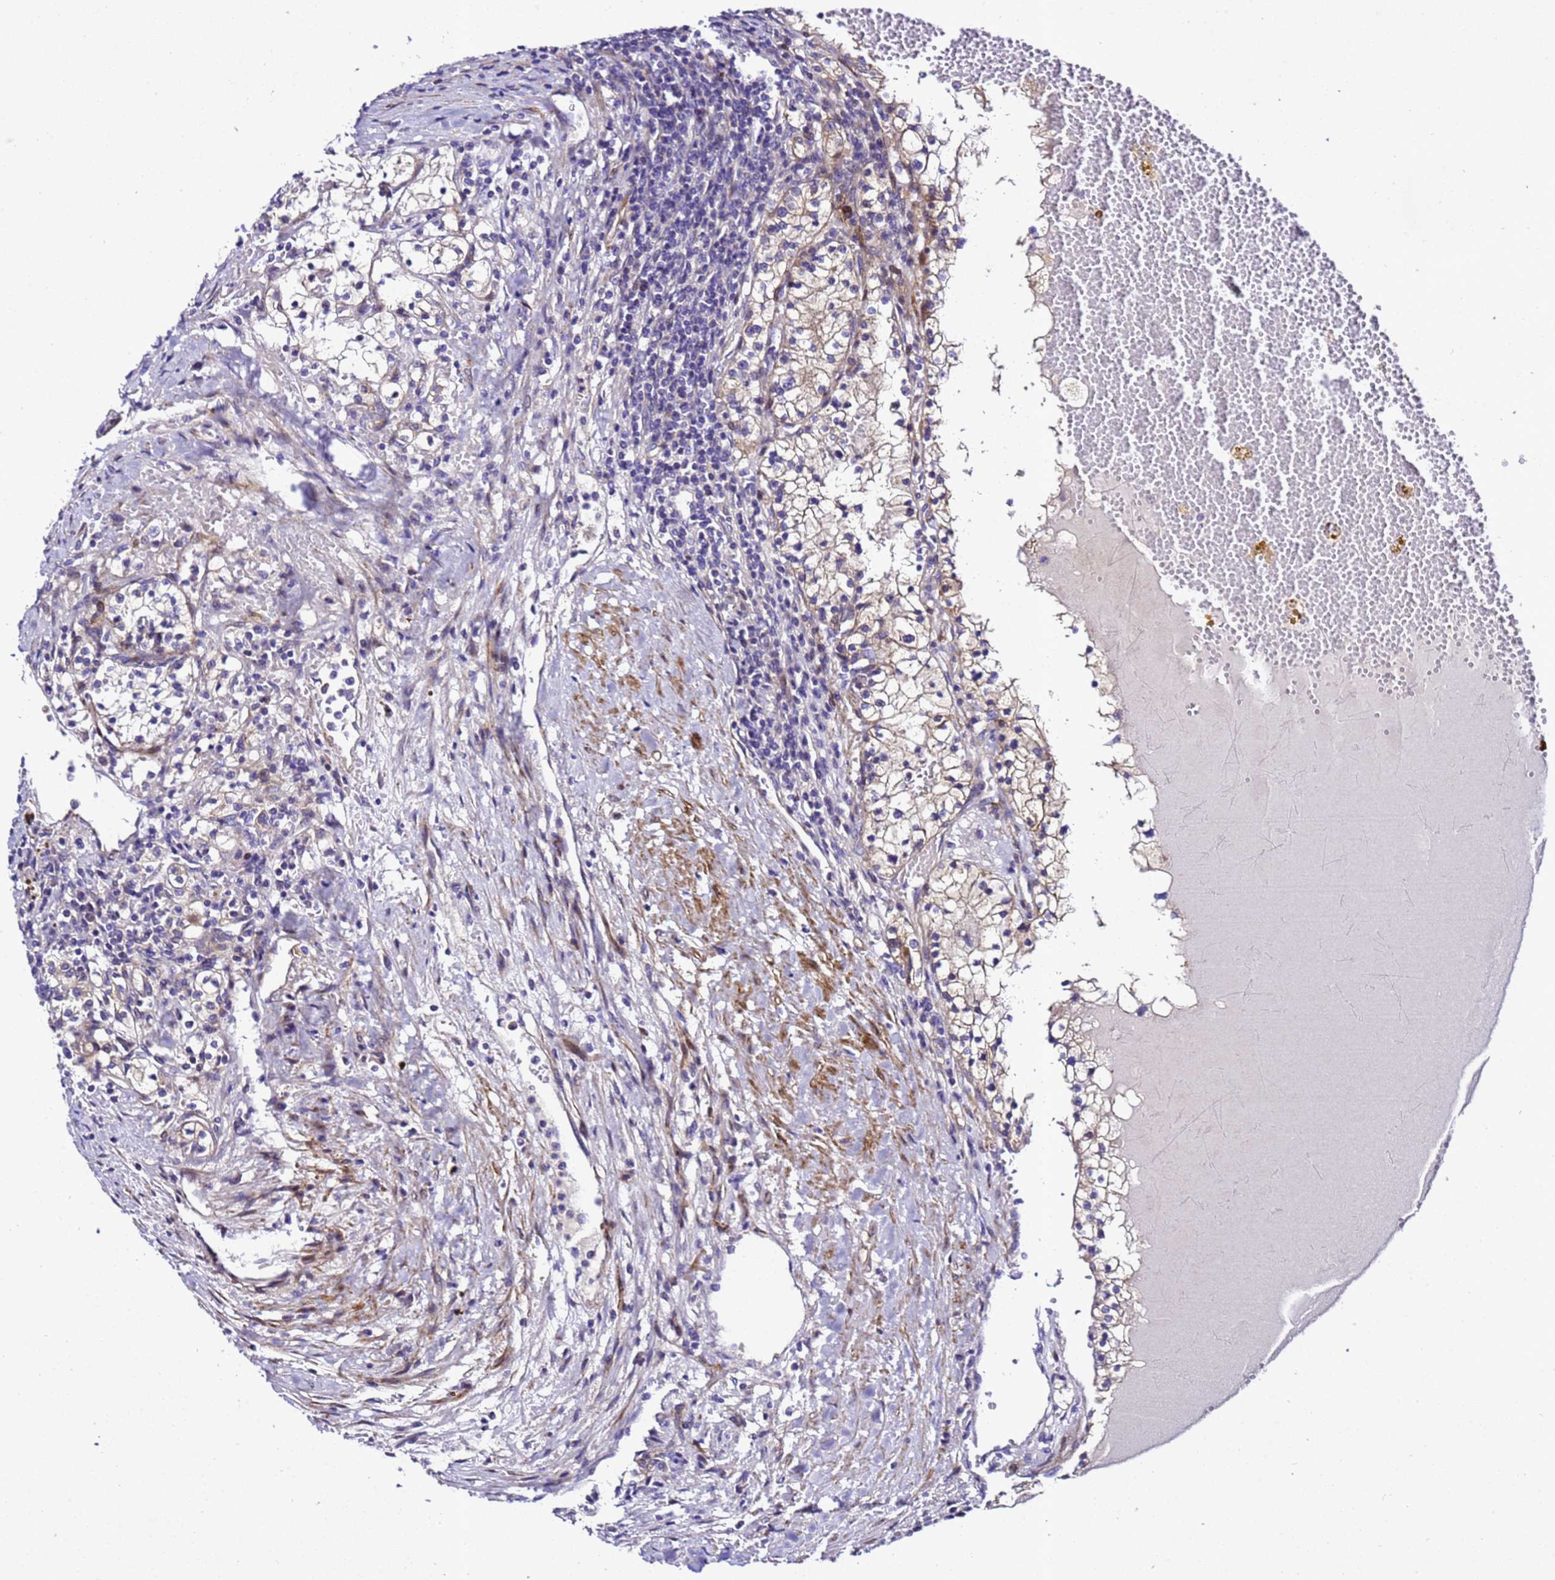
{"staining": {"intensity": "weak", "quantity": "25%-75%", "location": "cytoplasmic/membranous"}, "tissue": "renal cancer", "cell_type": "Tumor cells", "image_type": "cancer", "snomed": [{"axis": "morphology", "description": "Normal tissue, NOS"}, {"axis": "morphology", "description": "Adenocarcinoma, NOS"}, {"axis": "topography", "description": "Kidney"}], "caption": "Protein expression analysis of human renal cancer (adenocarcinoma) reveals weak cytoplasmic/membranous positivity in about 25%-75% of tumor cells.", "gene": "ZNF417", "patient": {"sex": "male", "age": 68}}